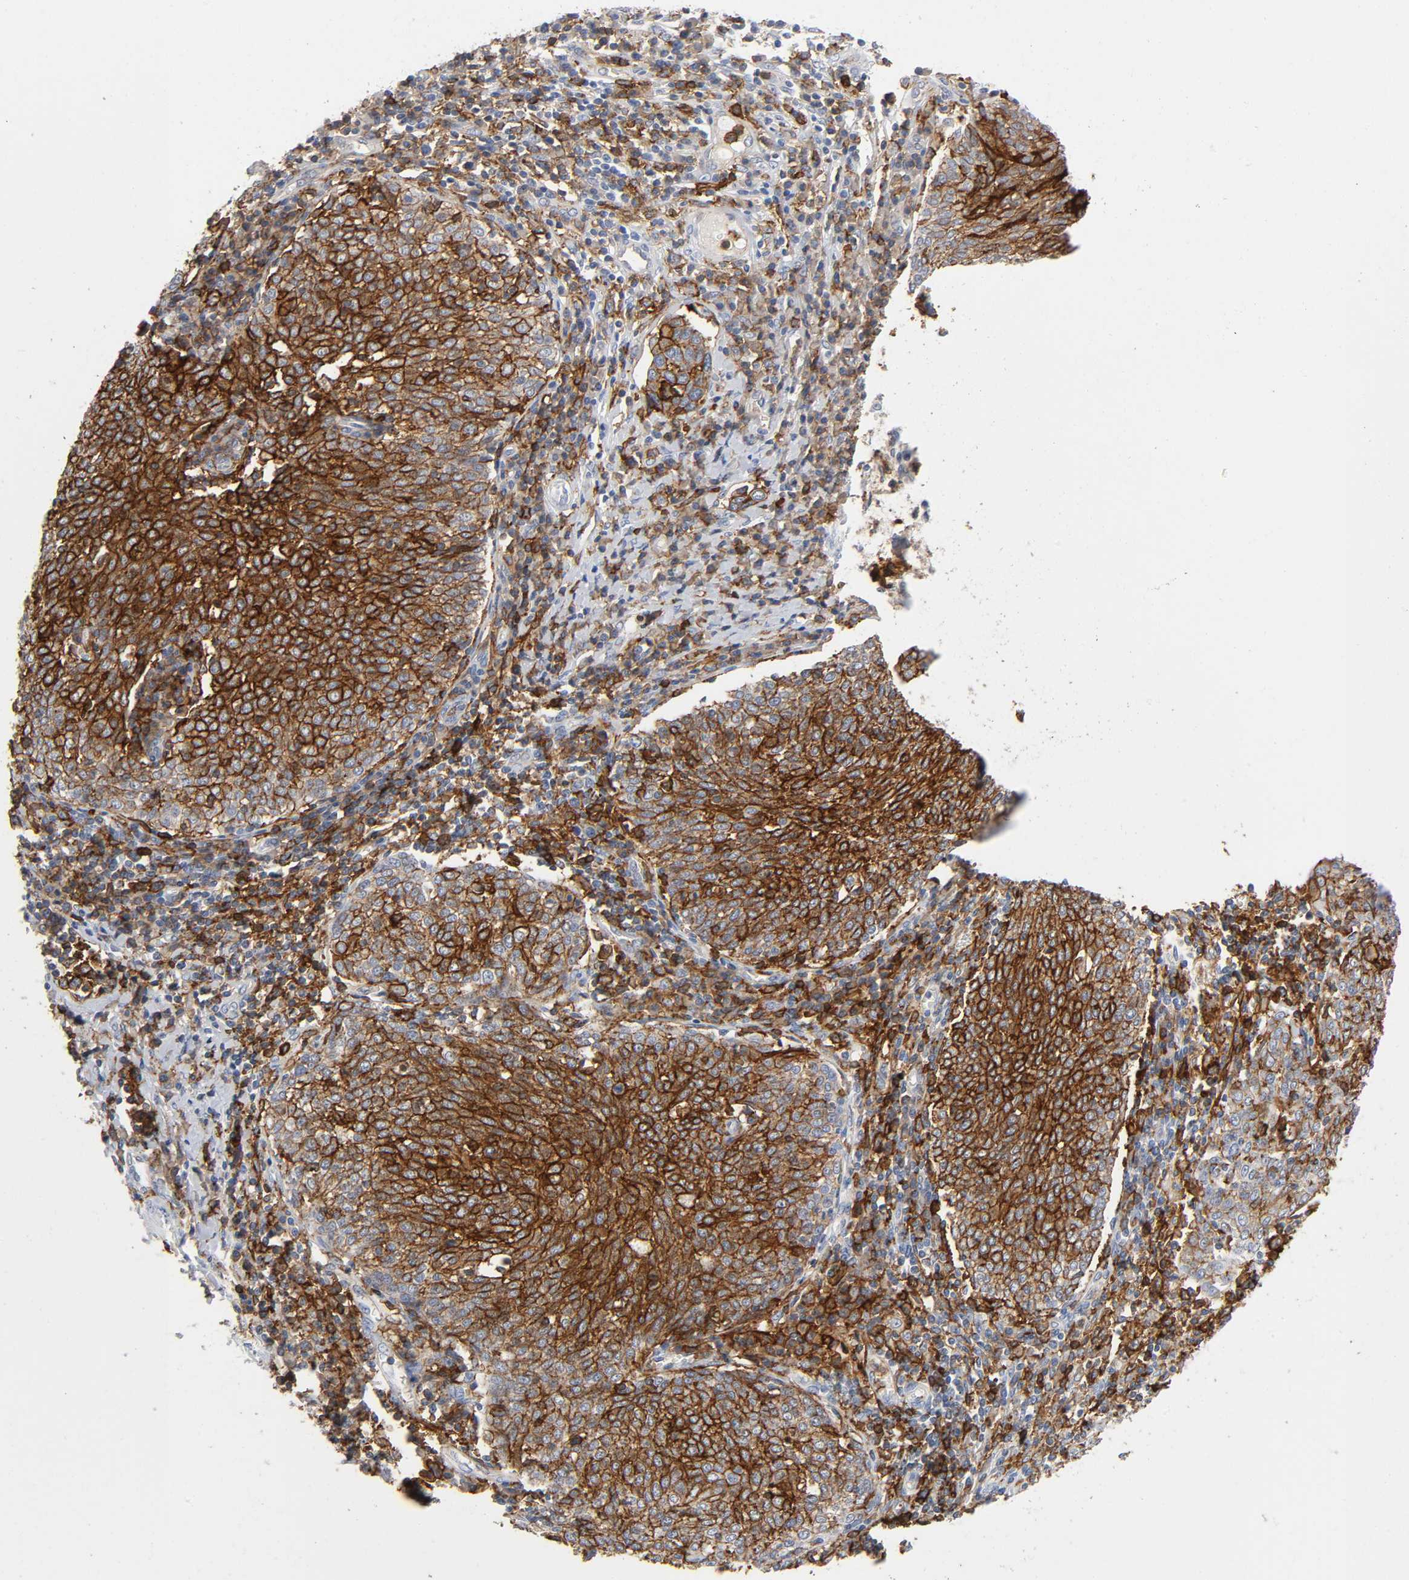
{"staining": {"intensity": "strong", "quantity": "25%-75%", "location": "cytoplasmic/membranous"}, "tissue": "cervical cancer", "cell_type": "Tumor cells", "image_type": "cancer", "snomed": [{"axis": "morphology", "description": "Squamous cell carcinoma, NOS"}, {"axis": "topography", "description": "Cervix"}], "caption": "Cervical cancer stained with a protein marker reveals strong staining in tumor cells.", "gene": "LYN", "patient": {"sex": "female", "age": 40}}